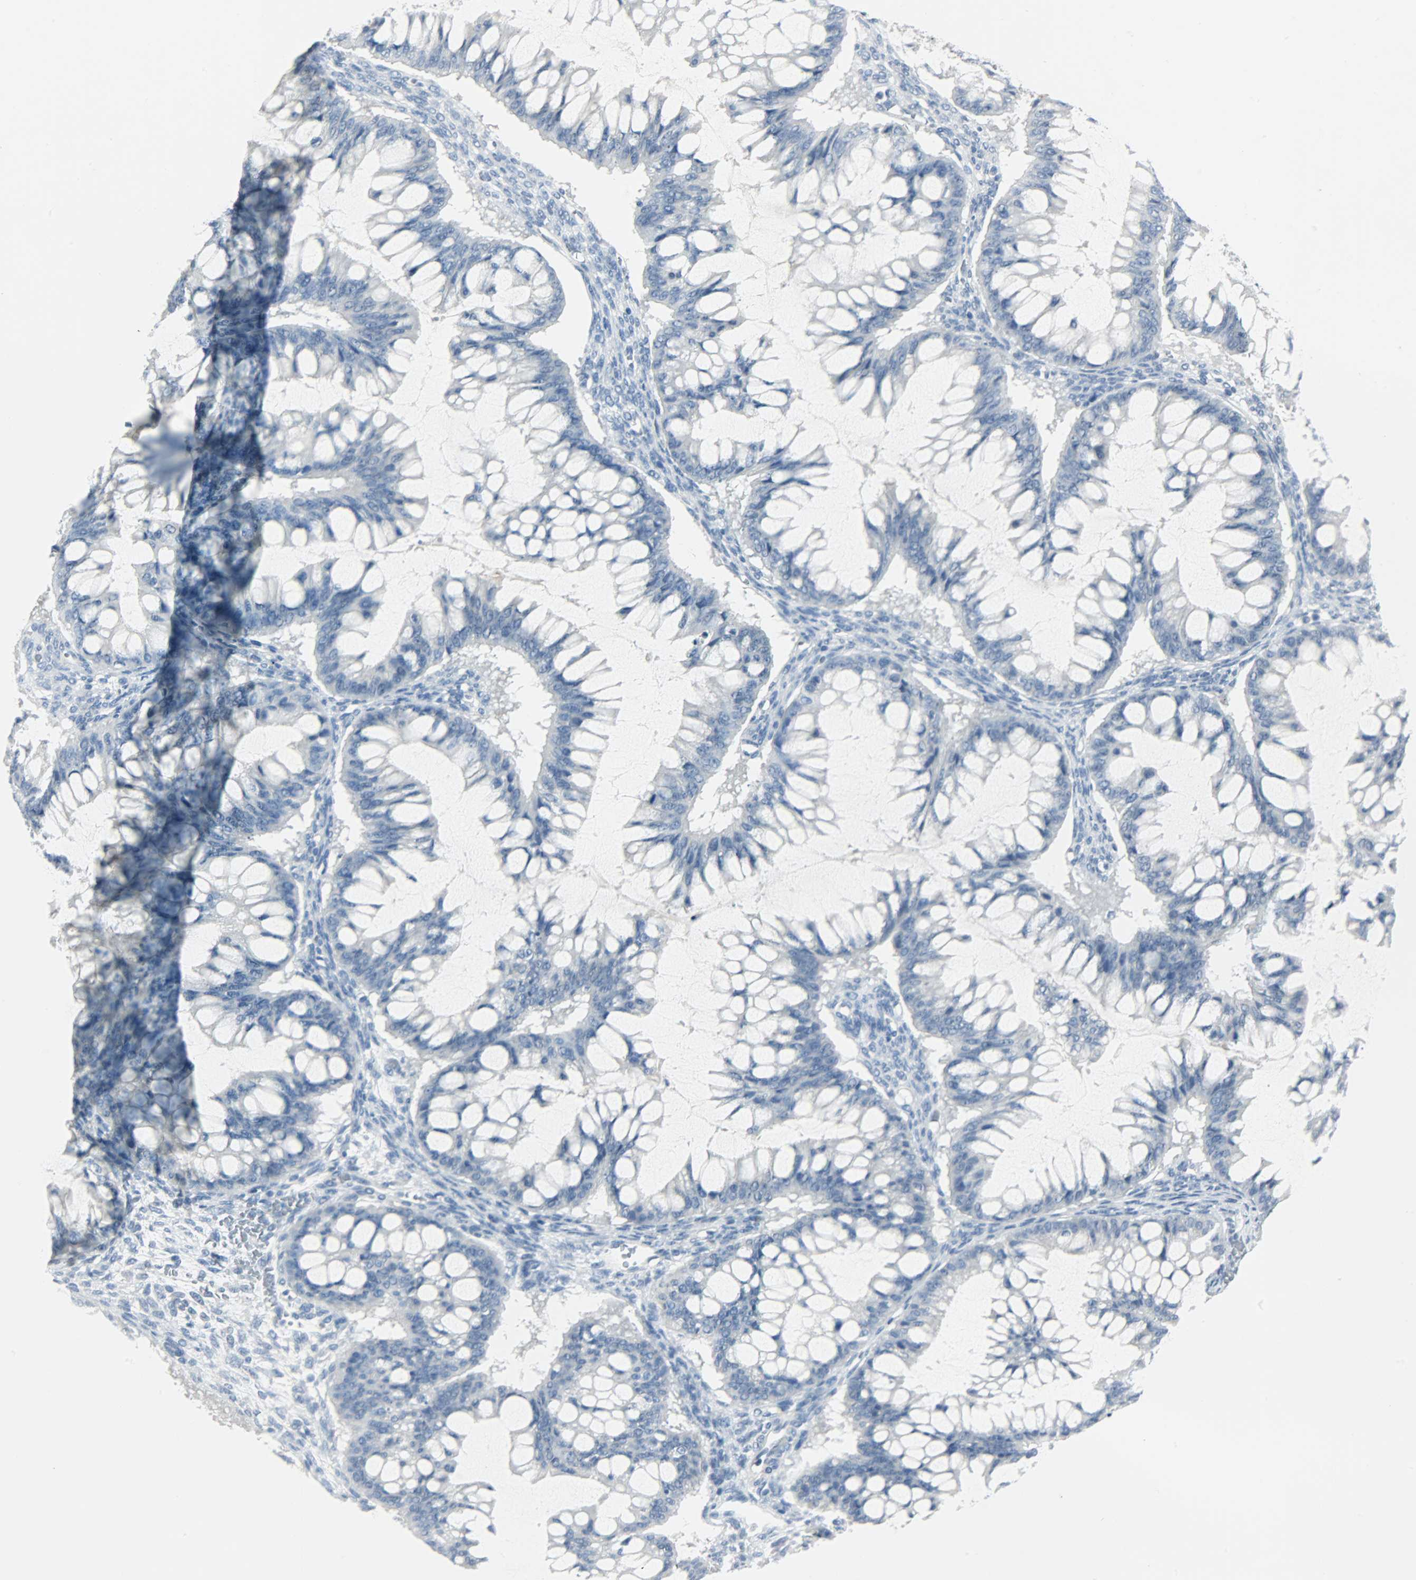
{"staining": {"intensity": "negative", "quantity": "none", "location": "none"}, "tissue": "ovarian cancer", "cell_type": "Tumor cells", "image_type": "cancer", "snomed": [{"axis": "morphology", "description": "Cystadenocarcinoma, mucinous, NOS"}, {"axis": "topography", "description": "Ovary"}], "caption": "Immunohistochemistry (IHC) of ovarian cancer (mucinous cystadenocarcinoma) demonstrates no positivity in tumor cells. (DAB (3,3'-diaminobenzidine) IHC with hematoxylin counter stain).", "gene": "KIT", "patient": {"sex": "female", "age": 73}}